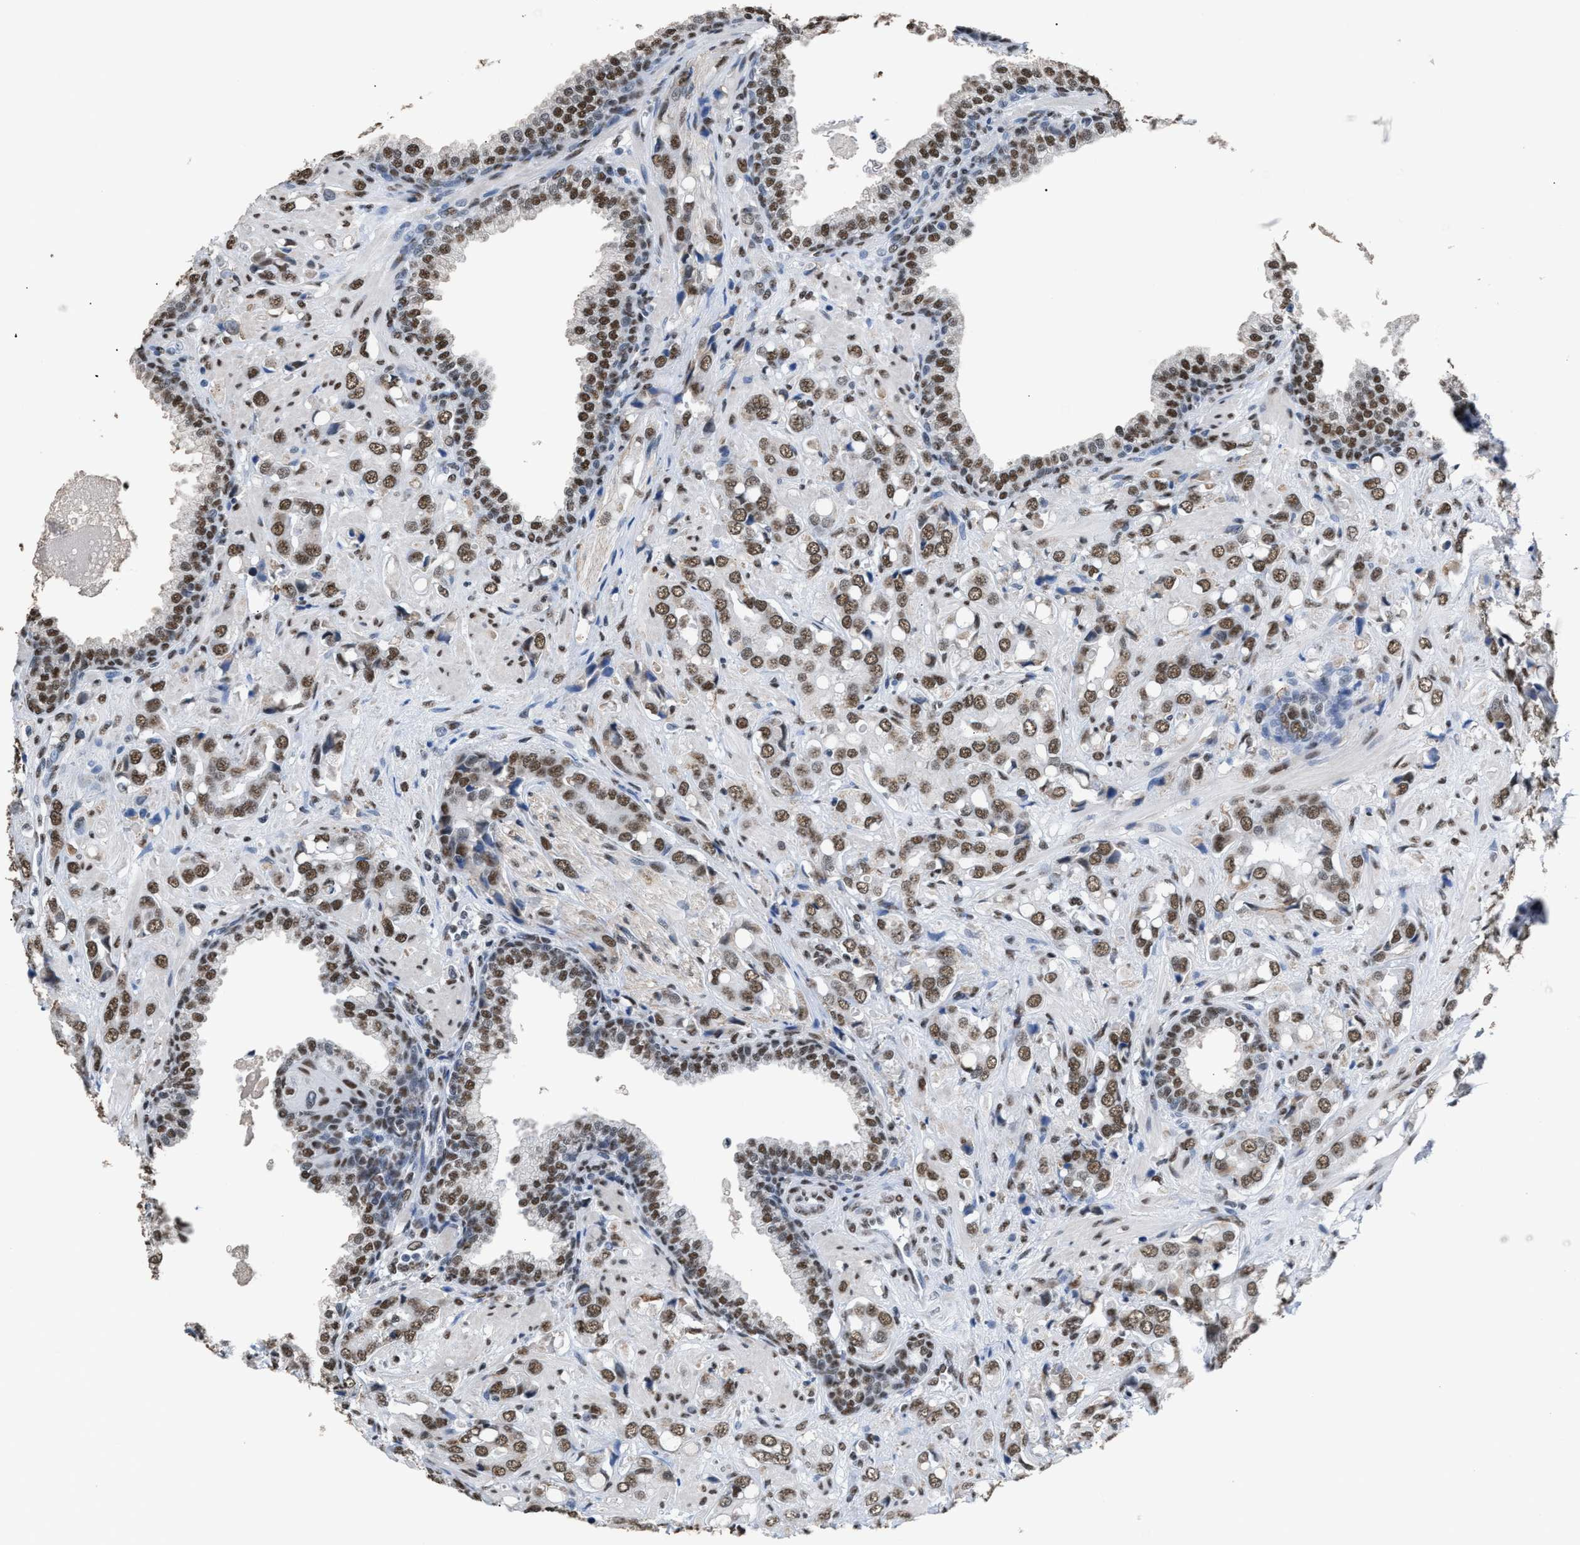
{"staining": {"intensity": "moderate", "quantity": ">75%", "location": "nuclear"}, "tissue": "prostate cancer", "cell_type": "Tumor cells", "image_type": "cancer", "snomed": [{"axis": "morphology", "description": "Adenocarcinoma, High grade"}, {"axis": "topography", "description": "Prostate"}], "caption": "Human prostate cancer (adenocarcinoma (high-grade)) stained with a protein marker reveals moderate staining in tumor cells.", "gene": "CCAR2", "patient": {"sex": "male", "age": 52}}